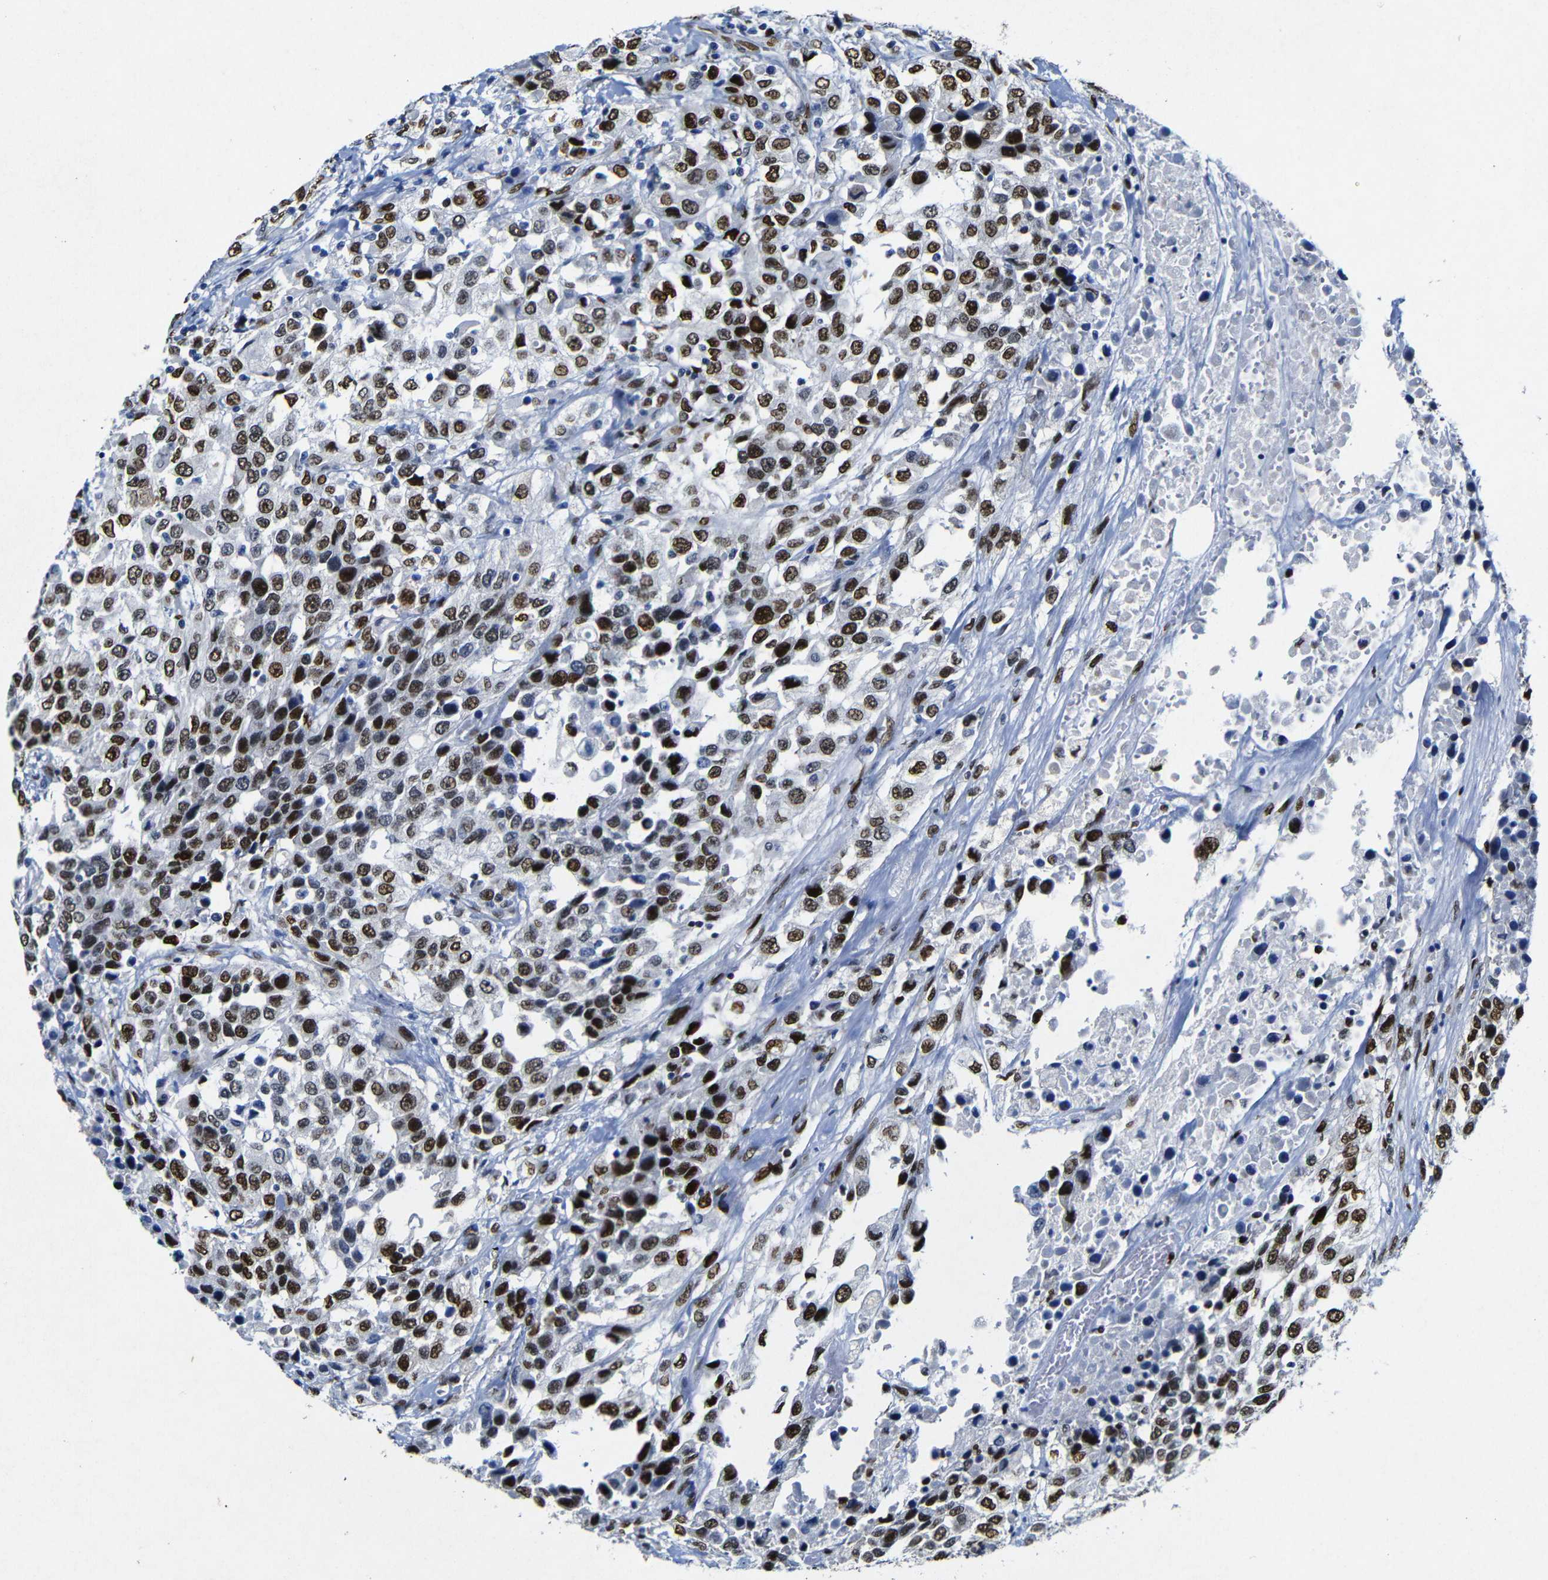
{"staining": {"intensity": "strong", "quantity": ">75%", "location": "nuclear"}, "tissue": "urothelial cancer", "cell_type": "Tumor cells", "image_type": "cancer", "snomed": [{"axis": "morphology", "description": "Urothelial carcinoma, High grade"}, {"axis": "topography", "description": "Urinary bladder"}], "caption": "The immunohistochemical stain labels strong nuclear positivity in tumor cells of urothelial cancer tissue. (brown staining indicates protein expression, while blue staining denotes nuclei).", "gene": "FOSL2", "patient": {"sex": "female", "age": 80}}